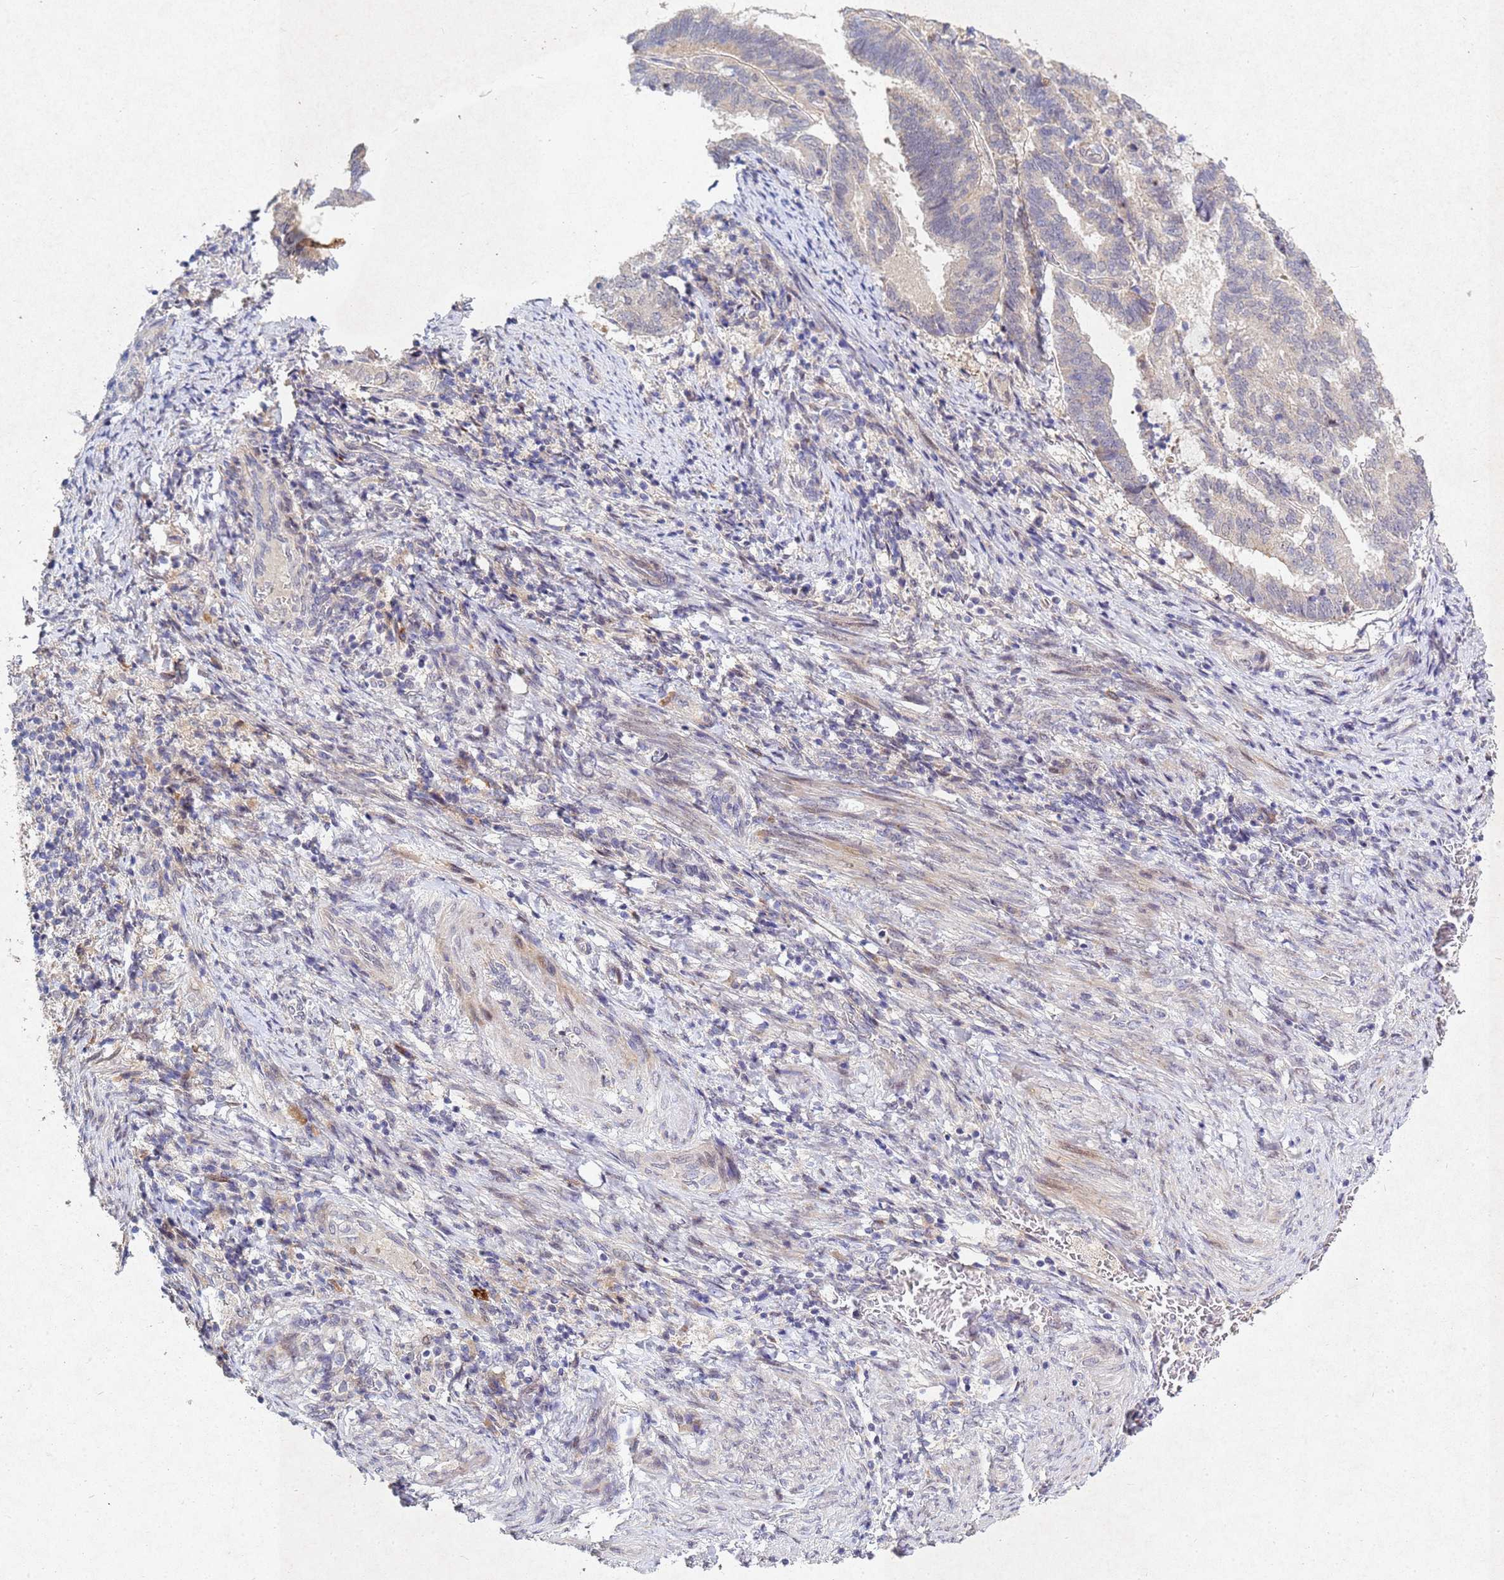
{"staining": {"intensity": "negative", "quantity": "none", "location": "none"}, "tissue": "endometrial cancer", "cell_type": "Tumor cells", "image_type": "cancer", "snomed": [{"axis": "morphology", "description": "Adenocarcinoma, NOS"}, {"axis": "topography", "description": "Endometrium"}], "caption": "Tumor cells show no significant staining in endometrial cancer.", "gene": "TNPO2", "patient": {"sex": "female", "age": 80}}